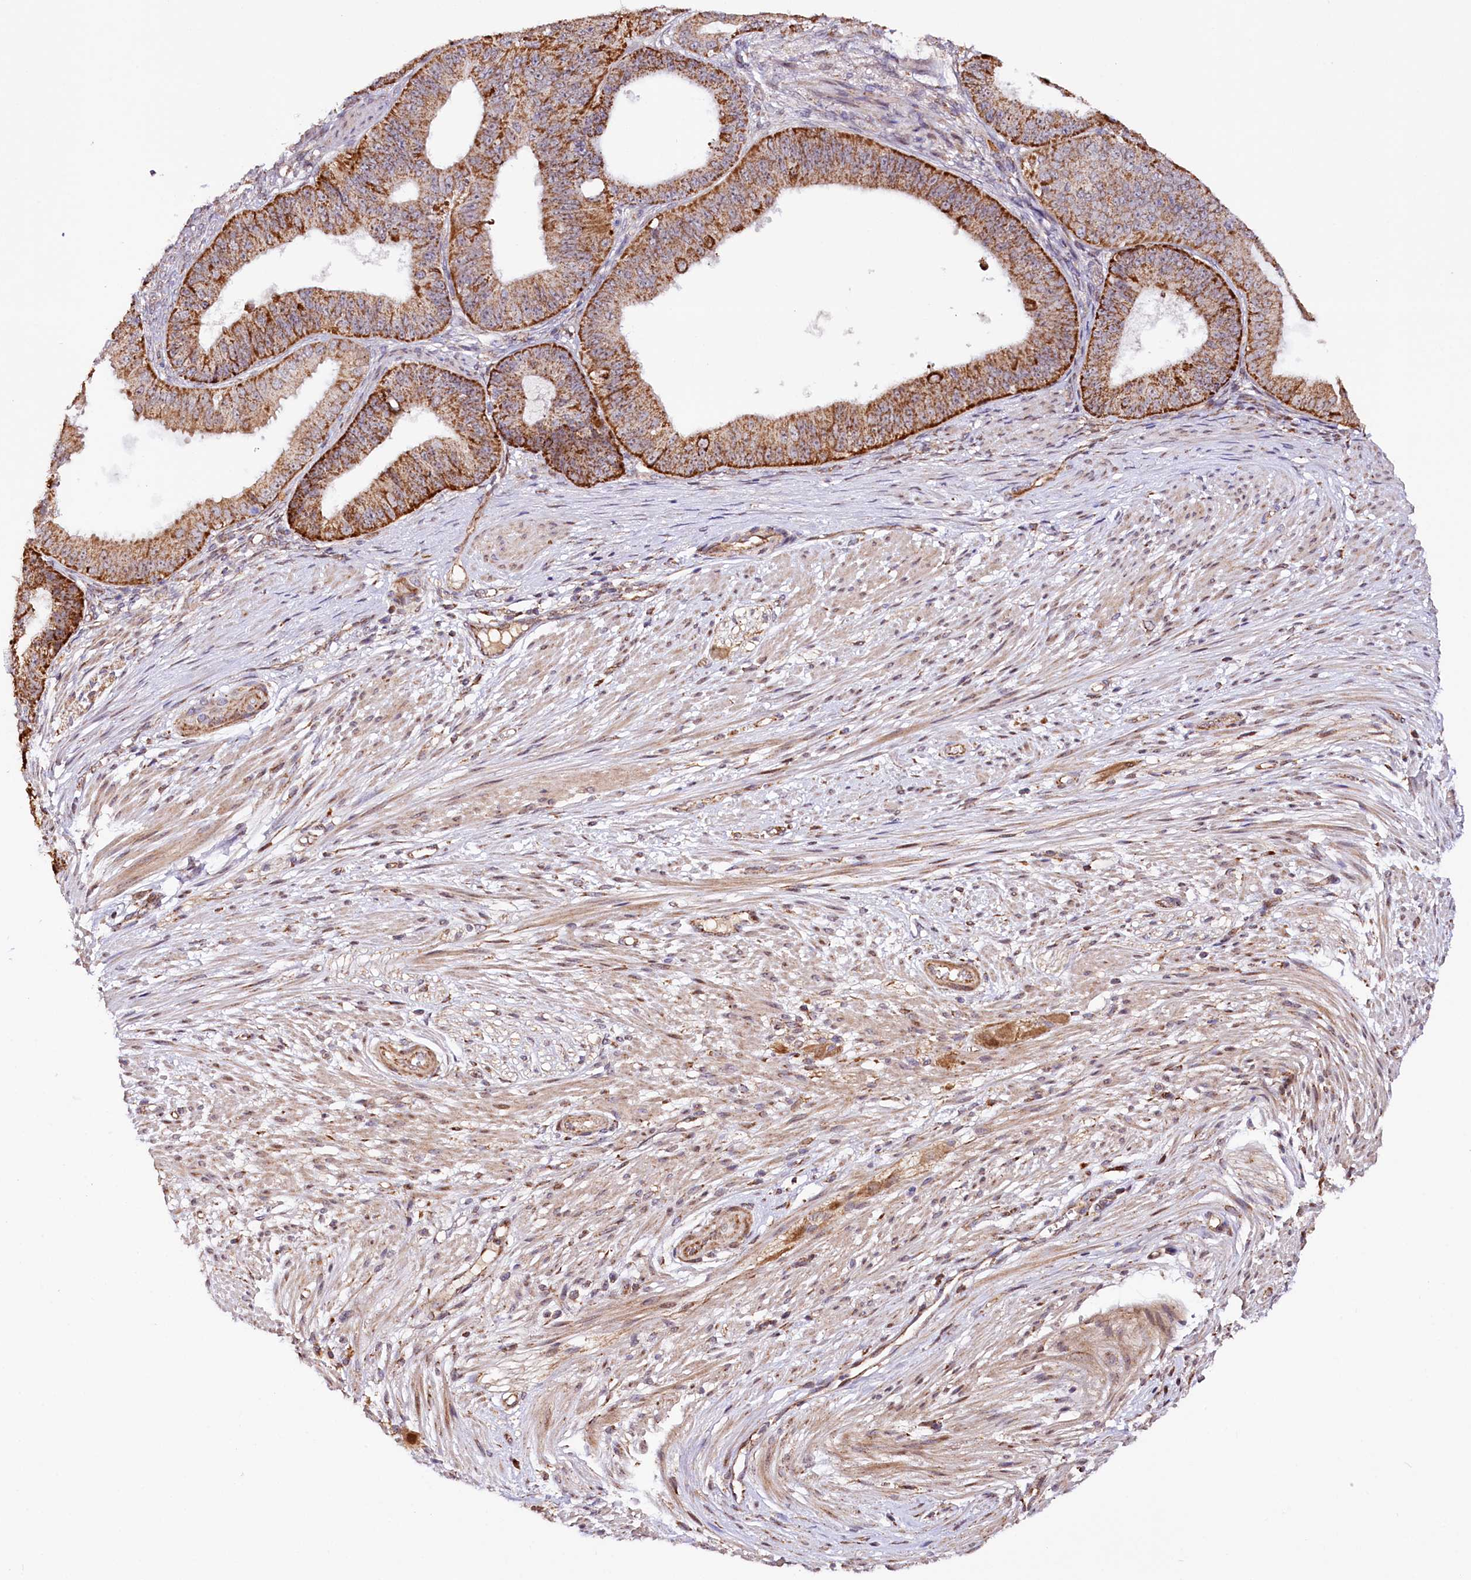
{"staining": {"intensity": "strong", "quantity": ">75%", "location": "cytoplasmic/membranous"}, "tissue": "ovarian cancer", "cell_type": "Tumor cells", "image_type": "cancer", "snomed": [{"axis": "morphology", "description": "Carcinoma, endometroid"}, {"axis": "topography", "description": "Appendix"}, {"axis": "topography", "description": "Ovary"}], "caption": "Immunohistochemistry staining of endometroid carcinoma (ovarian), which exhibits high levels of strong cytoplasmic/membranous staining in about >75% of tumor cells indicating strong cytoplasmic/membranous protein staining. The staining was performed using DAB (brown) for protein detection and nuclei were counterstained in hematoxylin (blue).", "gene": "ST7", "patient": {"sex": "female", "age": 42}}